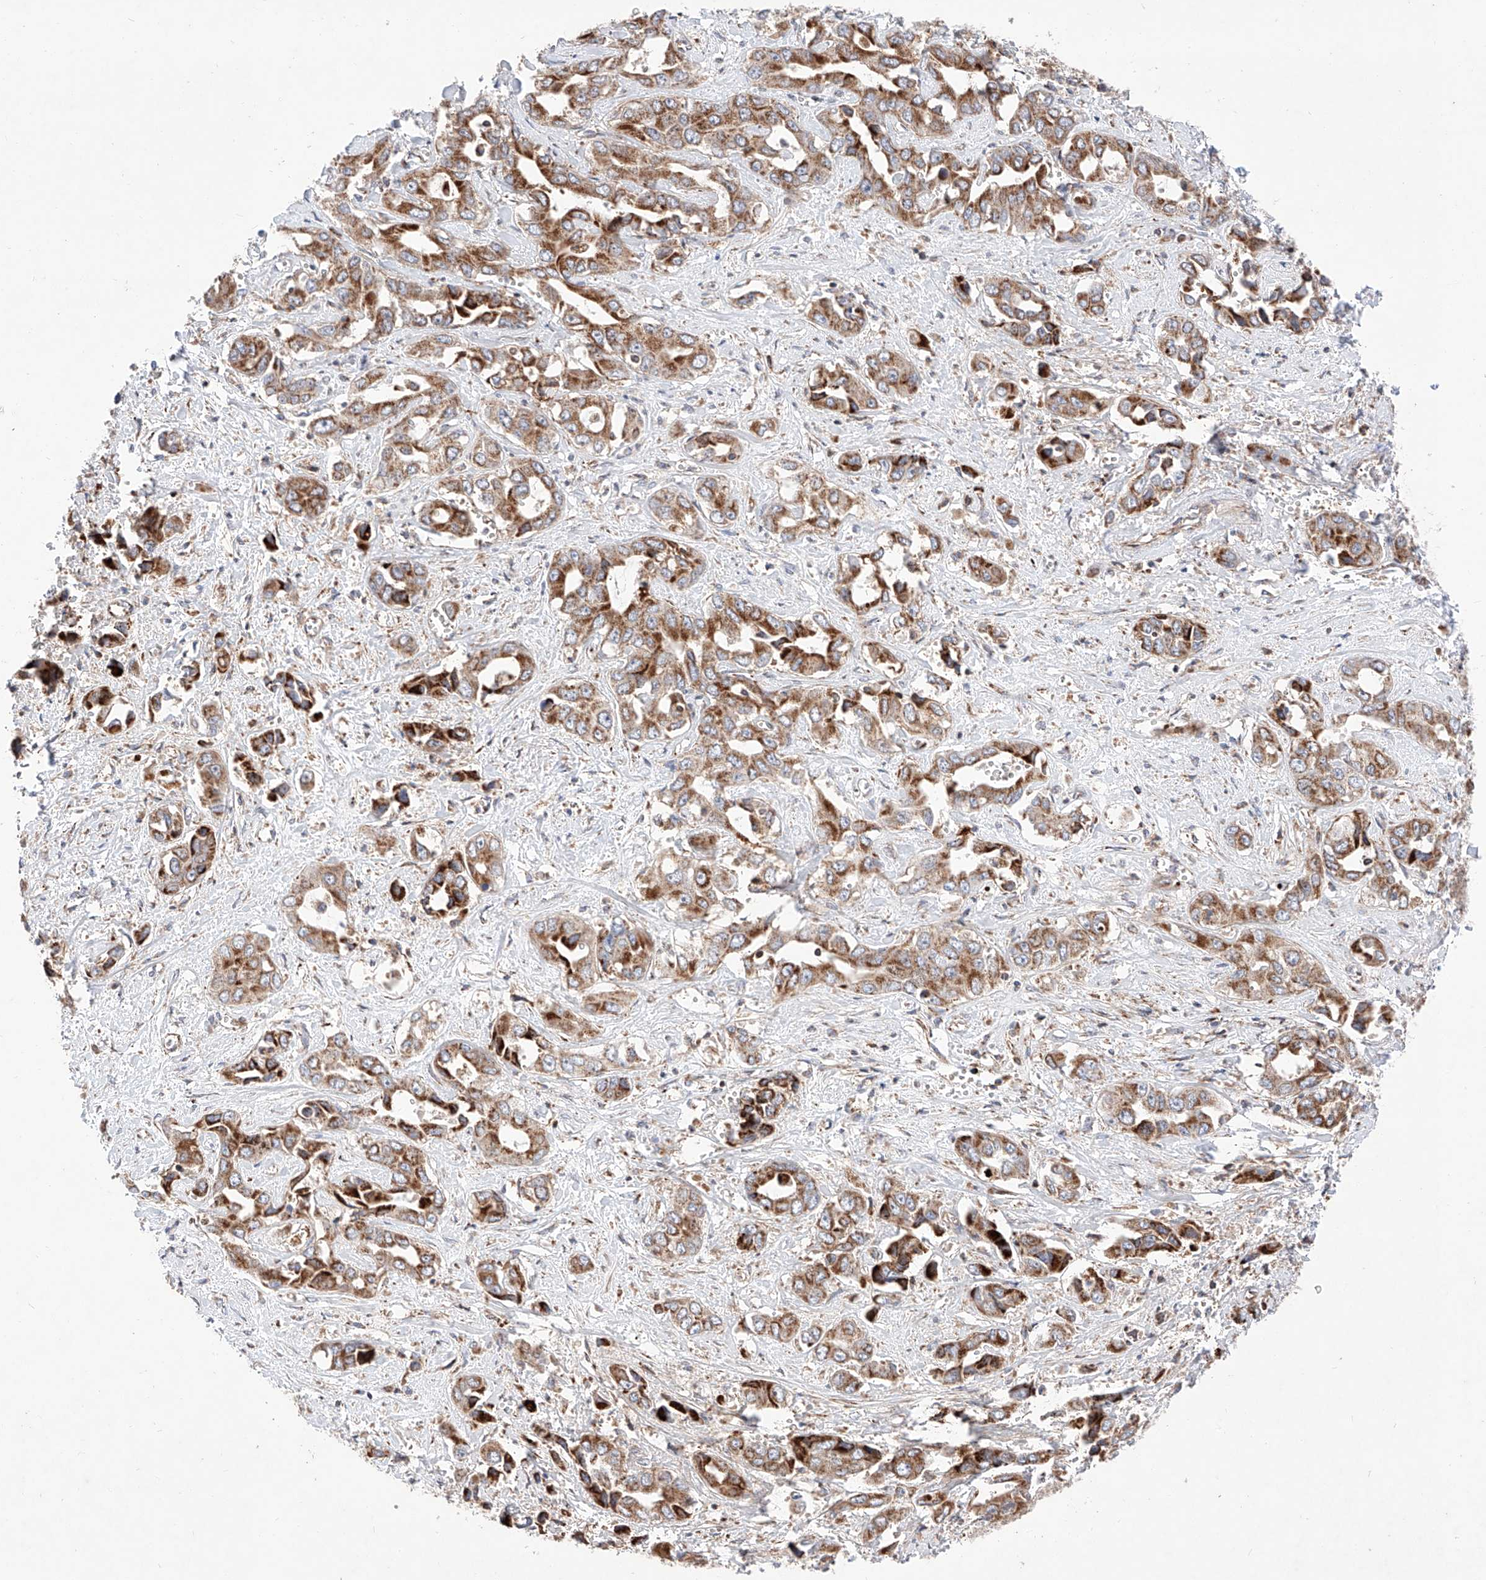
{"staining": {"intensity": "strong", "quantity": ">75%", "location": "cytoplasmic/membranous"}, "tissue": "liver cancer", "cell_type": "Tumor cells", "image_type": "cancer", "snomed": [{"axis": "morphology", "description": "Cholangiocarcinoma"}, {"axis": "topography", "description": "Liver"}], "caption": "A brown stain labels strong cytoplasmic/membranous expression of a protein in cholangiocarcinoma (liver) tumor cells.", "gene": "NR1D1", "patient": {"sex": "female", "age": 52}}